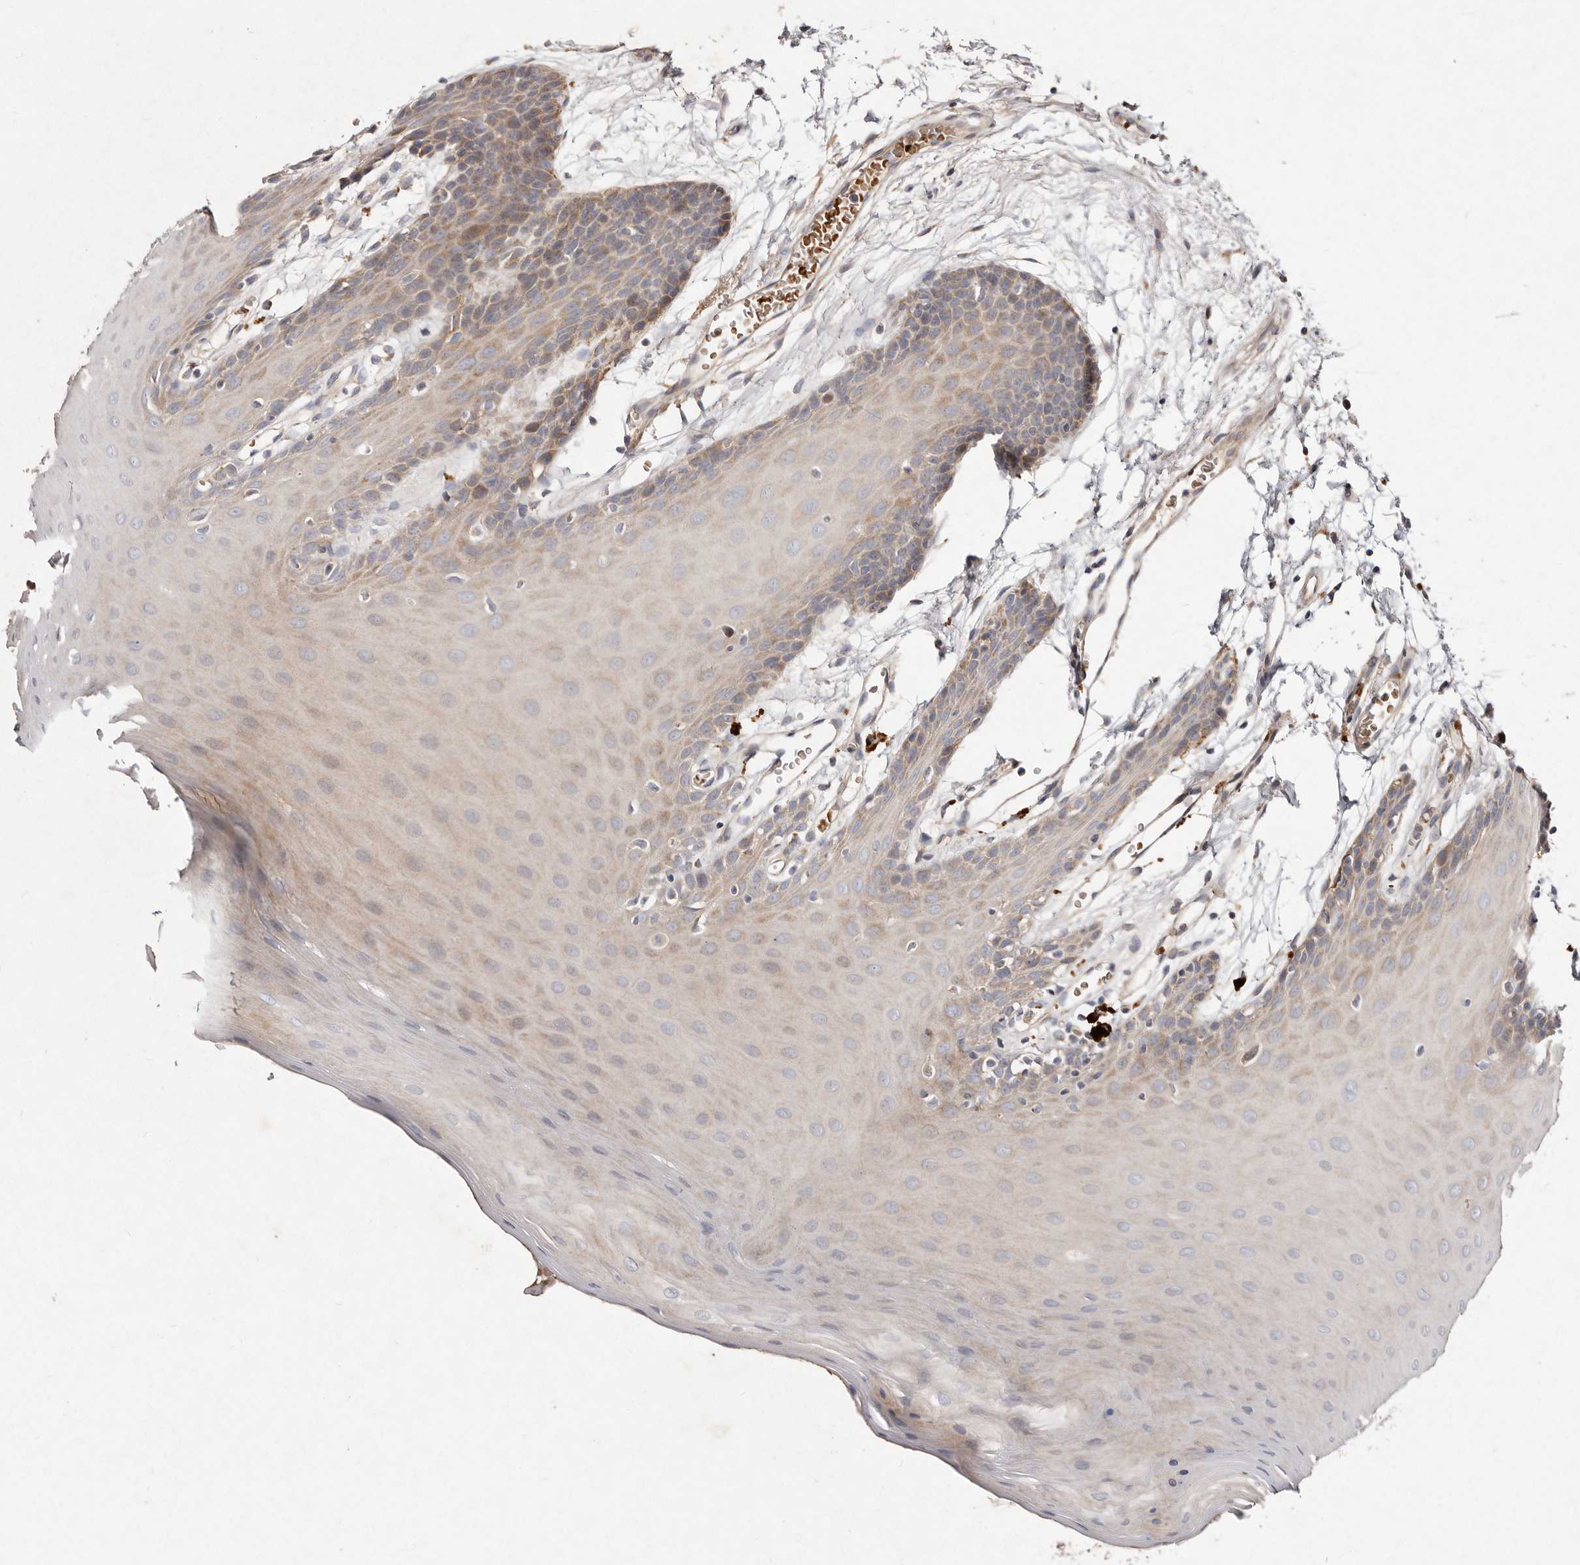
{"staining": {"intensity": "moderate", "quantity": "<25%", "location": "cytoplasmic/membranous"}, "tissue": "oral mucosa", "cell_type": "Squamous epithelial cells", "image_type": "normal", "snomed": [{"axis": "morphology", "description": "Normal tissue, NOS"}, {"axis": "morphology", "description": "Squamous cell carcinoma, NOS"}, {"axis": "topography", "description": "Skeletal muscle"}, {"axis": "topography", "description": "Oral tissue"}, {"axis": "topography", "description": "Salivary gland"}, {"axis": "topography", "description": "Head-Neck"}], "caption": "A brown stain shows moderate cytoplasmic/membranous expression of a protein in squamous epithelial cells of normal human oral mucosa.", "gene": "SLC25A20", "patient": {"sex": "male", "age": 54}}